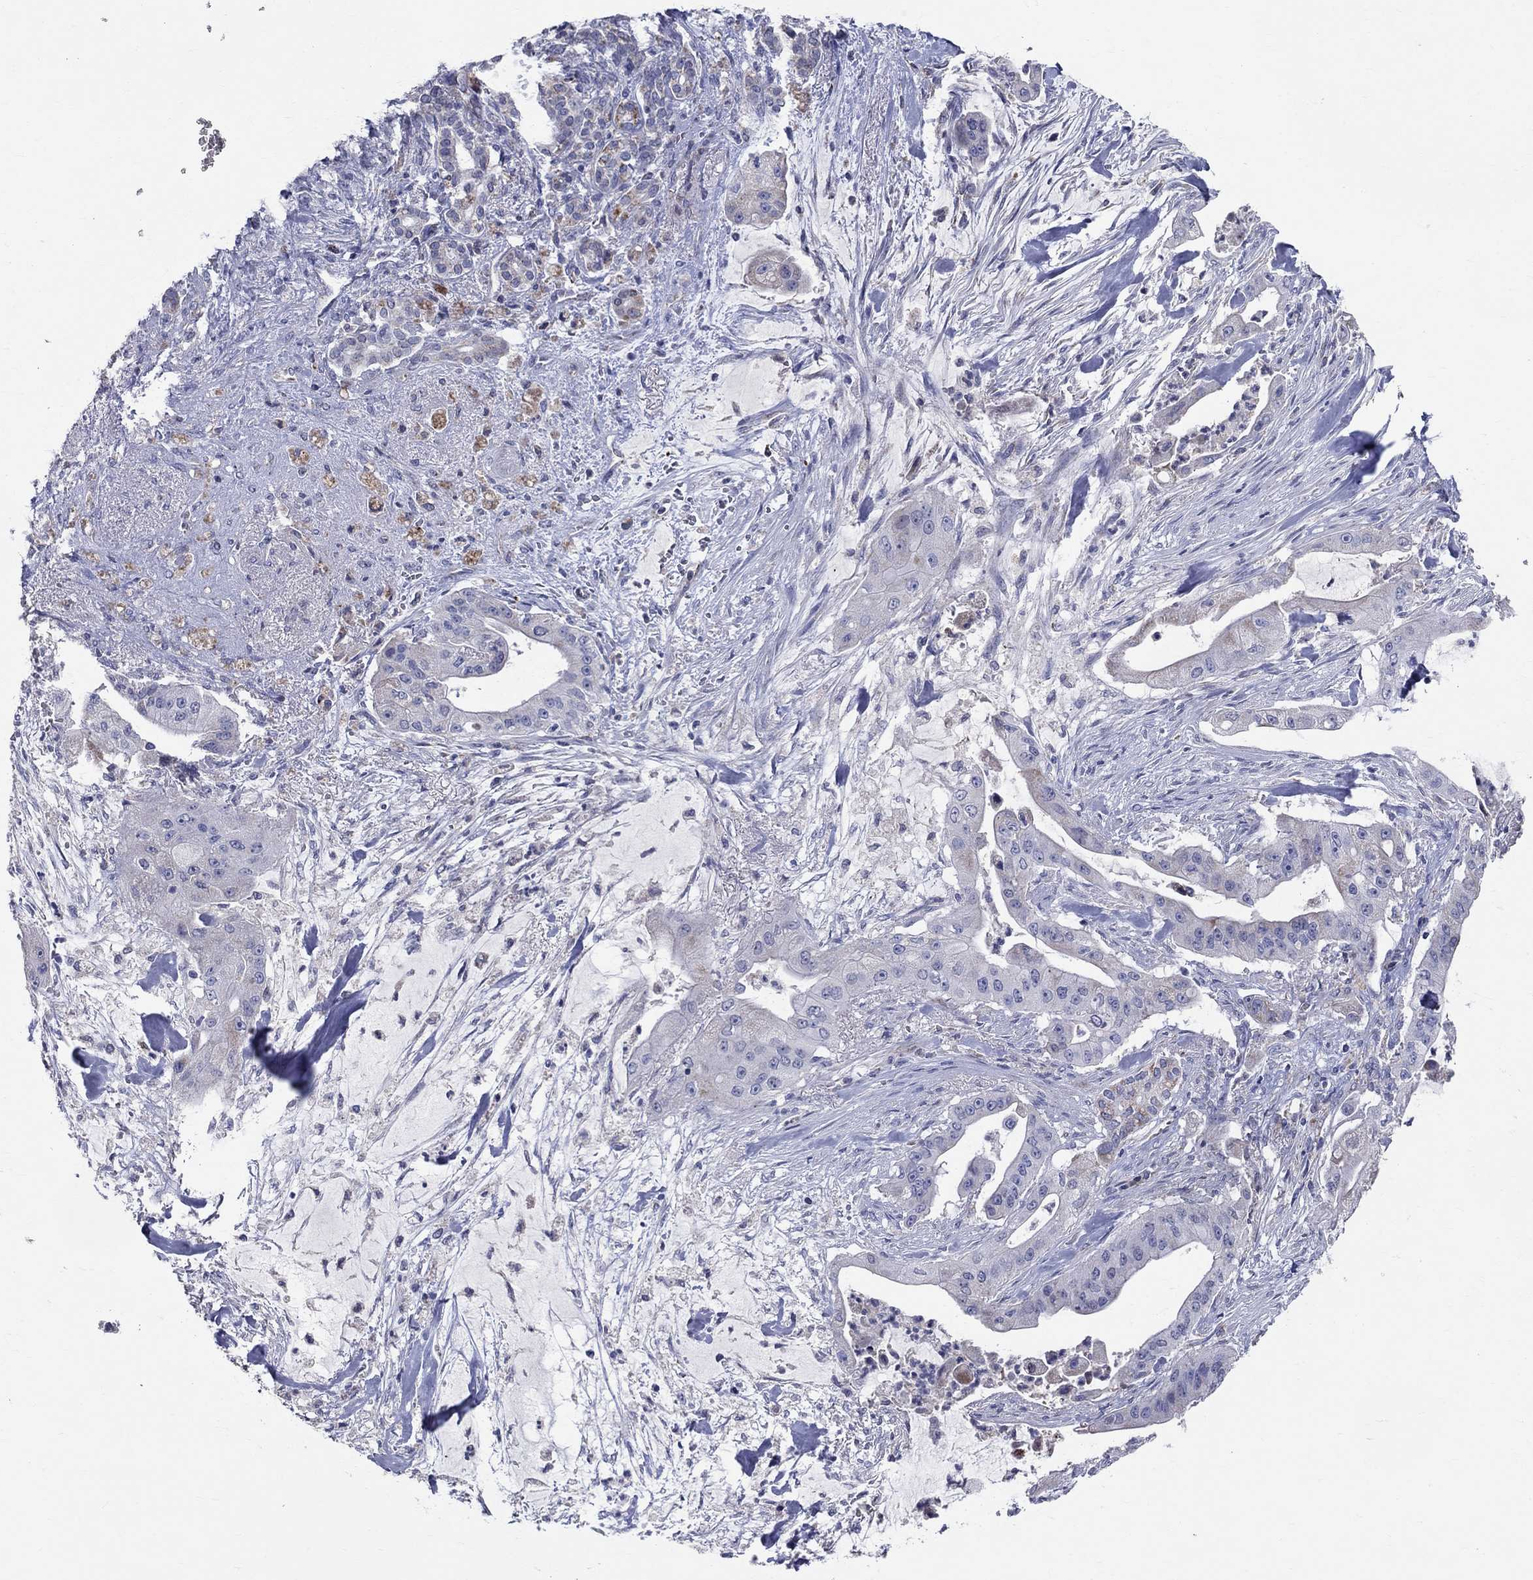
{"staining": {"intensity": "weak", "quantity": "<25%", "location": "cytoplasmic/membranous"}, "tissue": "pancreatic cancer", "cell_type": "Tumor cells", "image_type": "cancer", "snomed": [{"axis": "morphology", "description": "Normal tissue, NOS"}, {"axis": "morphology", "description": "Inflammation, NOS"}, {"axis": "morphology", "description": "Adenocarcinoma, NOS"}, {"axis": "topography", "description": "Pancreas"}], "caption": "Human pancreatic adenocarcinoma stained for a protein using immunohistochemistry exhibits no staining in tumor cells.", "gene": "SLC4A10", "patient": {"sex": "male", "age": 57}}